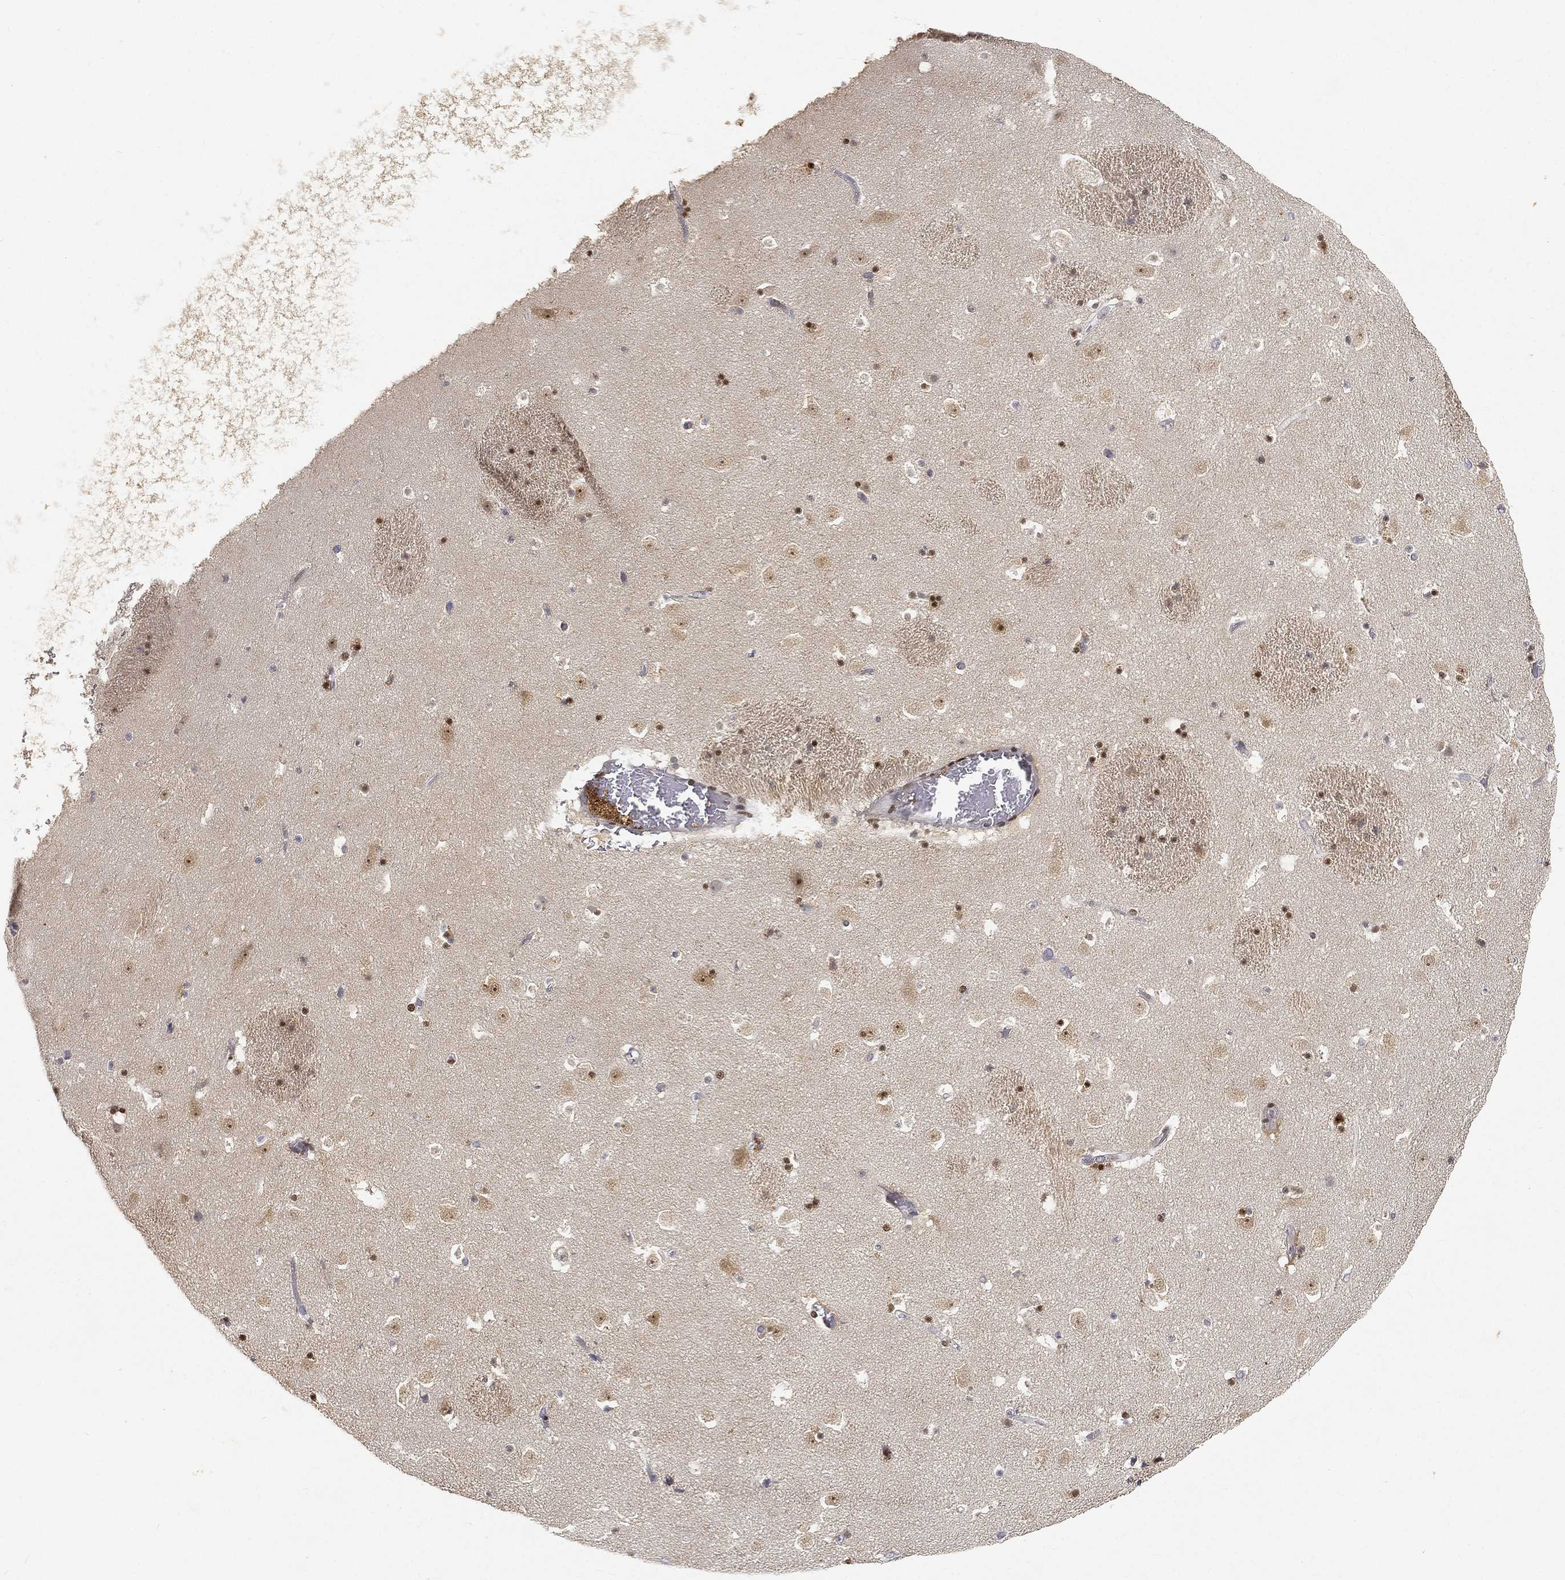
{"staining": {"intensity": "strong", "quantity": "<25%", "location": "nuclear"}, "tissue": "caudate", "cell_type": "Glial cells", "image_type": "normal", "snomed": [{"axis": "morphology", "description": "Normal tissue, NOS"}, {"axis": "topography", "description": "Lateral ventricle wall"}], "caption": "Immunohistochemistry staining of benign caudate, which reveals medium levels of strong nuclear staining in approximately <25% of glial cells indicating strong nuclear protein positivity. The staining was performed using DAB (brown) for protein detection and nuclei were counterstained in hematoxylin (blue).", "gene": "CRTC3", "patient": {"sex": "female", "age": 42}}